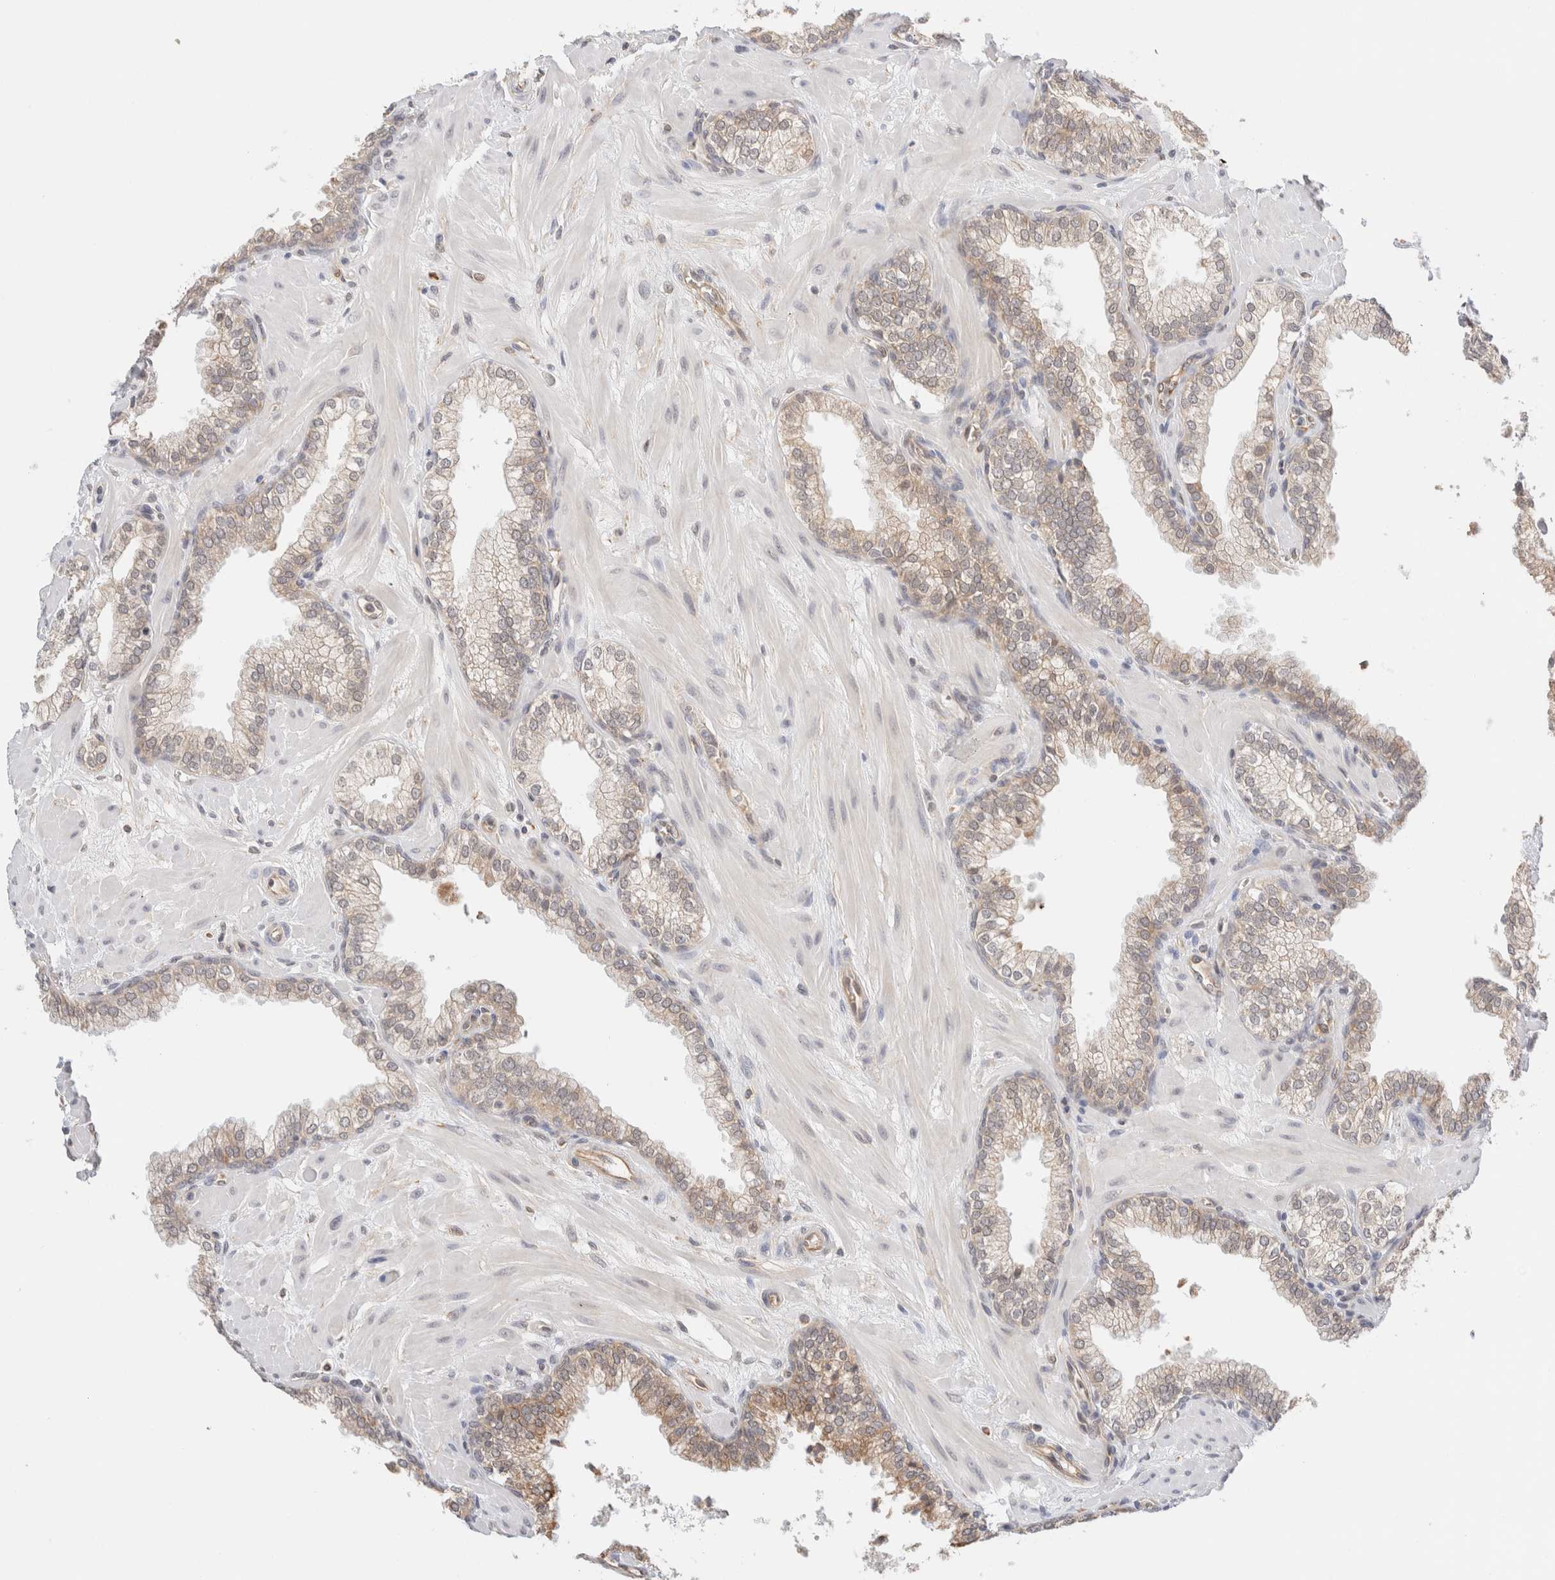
{"staining": {"intensity": "weak", "quantity": "25%-75%", "location": "cytoplasmic/membranous,nuclear"}, "tissue": "prostate", "cell_type": "Glandular cells", "image_type": "normal", "snomed": [{"axis": "morphology", "description": "Normal tissue, NOS"}, {"axis": "morphology", "description": "Urothelial carcinoma, Low grade"}, {"axis": "topography", "description": "Urinary bladder"}, {"axis": "topography", "description": "Prostate"}], "caption": "Weak cytoplasmic/membranous,nuclear protein expression is present in approximately 25%-75% of glandular cells in prostate.", "gene": "SYVN1", "patient": {"sex": "male", "age": 60}}